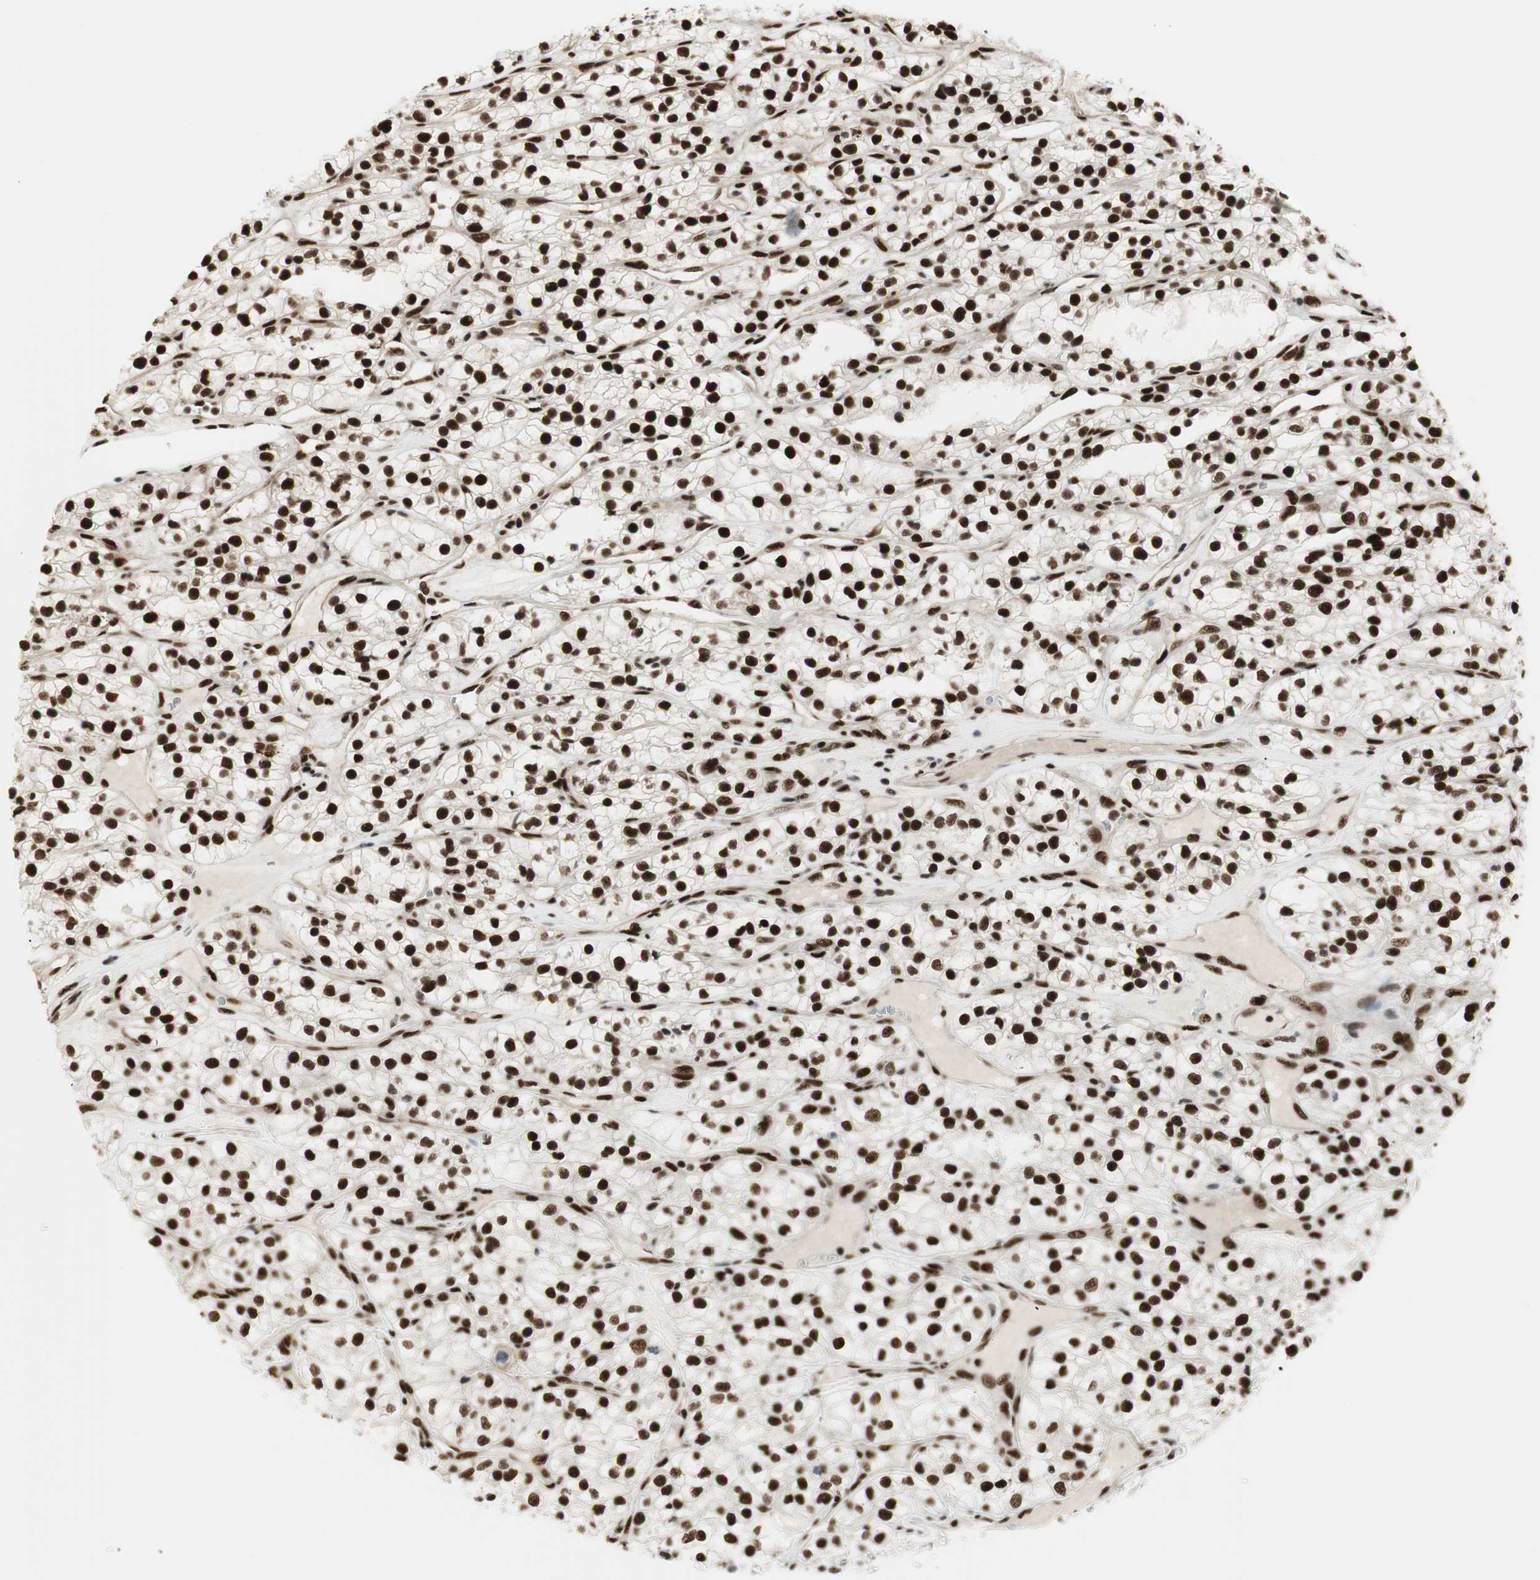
{"staining": {"intensity": "strong", "quantity": ">75%", "location": "nuclear"}, "tissue": "renal cancer", "cell_type": "Tumor cells", "image_type": "cancer", "snomed": [{"axis": "morphology", "description": "Adenocarcinoma, NOS"}, {"axis": "topography", "description": "Kidney"}], "caption": "This histopathology image displays renal cancer (adenocarcinoma) stained with IHC to label a protein in brown. The nuclear of tumor cells show strong positivity for the protein. Nuclei are counter-stained blue.", "gene": "HEXIM1", "patient": {"sex": "female", "age": 57}}